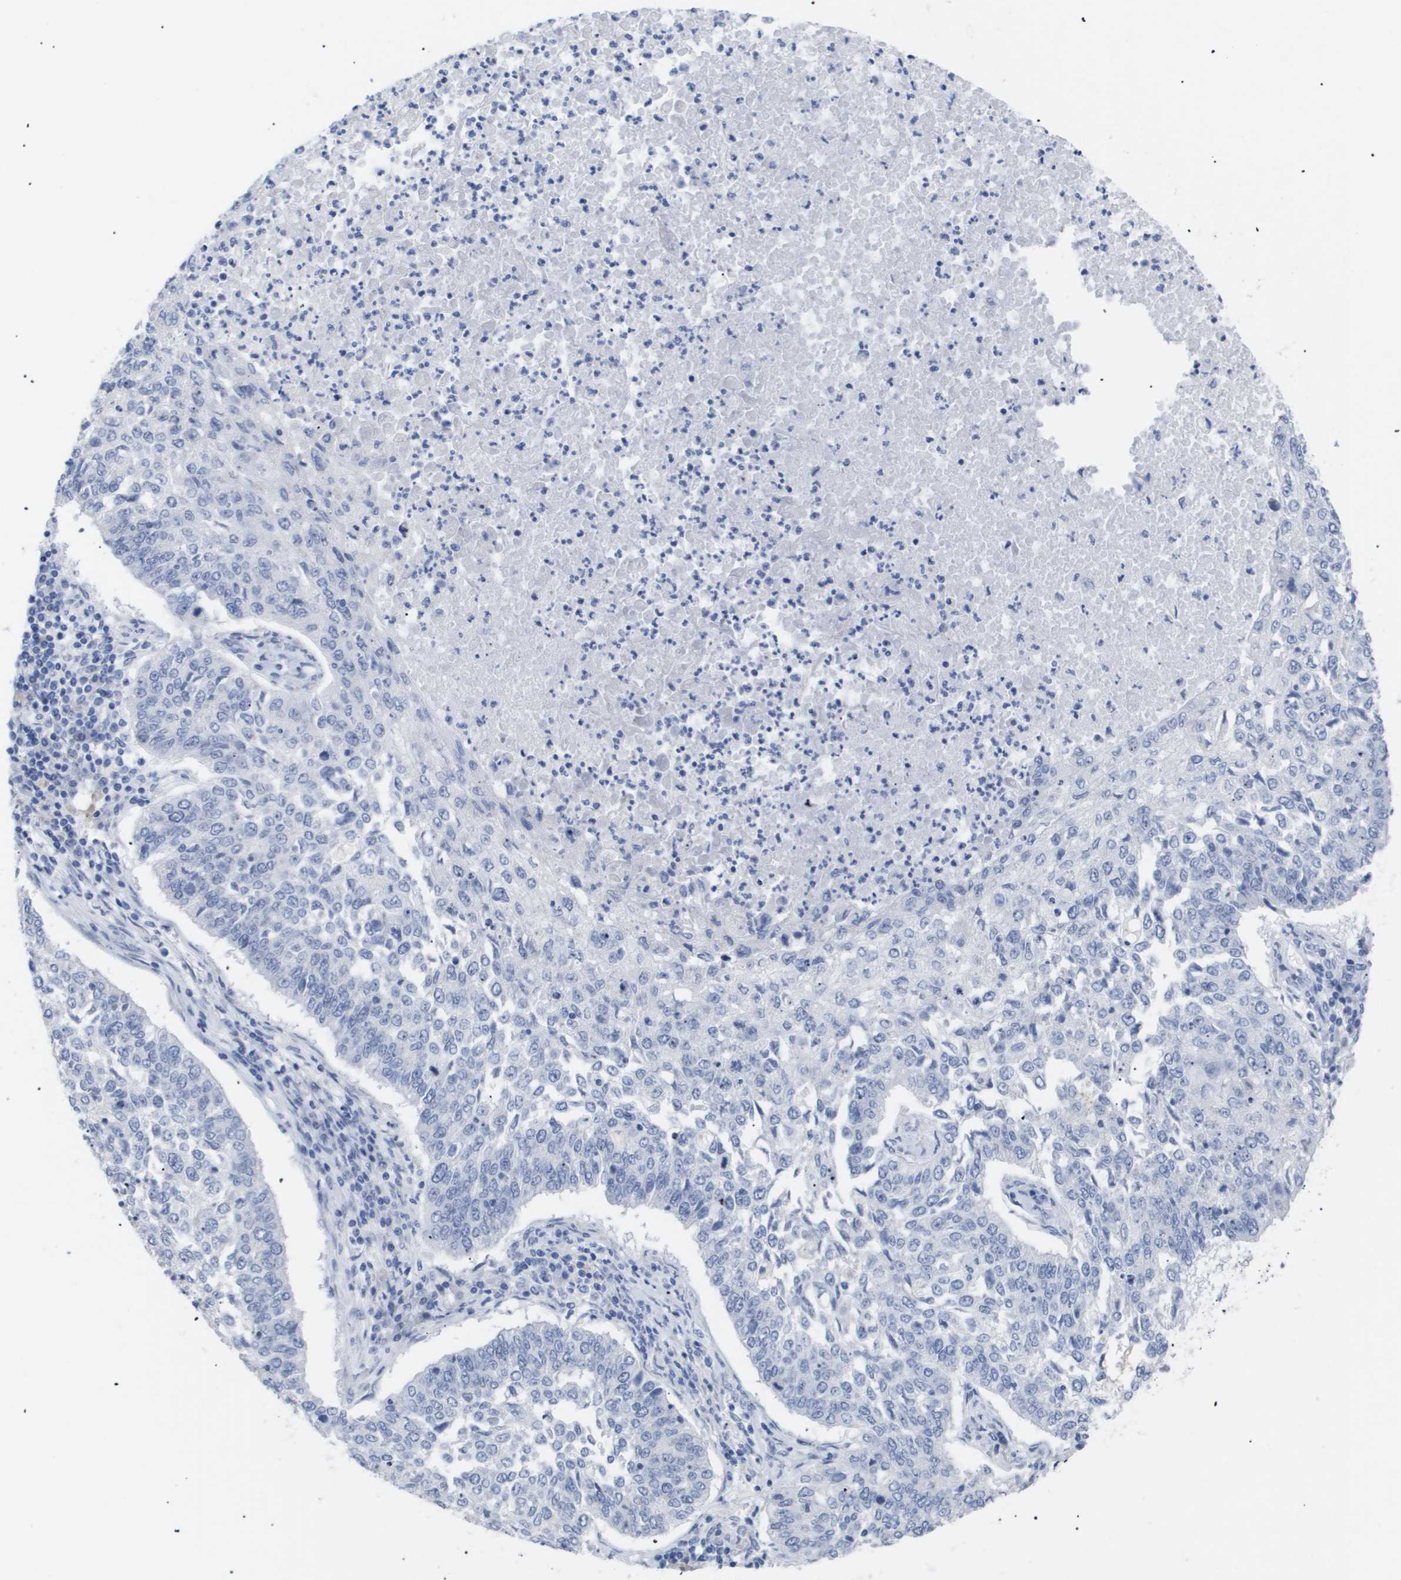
{"staining": {"intensity": "negative", "quantity": "none", "location": "none"}, "tissue": "lung cancer", "cell_type": "Tumor cells", "image_type": "cancer", "snomed": [{"axis": "morphology", "description": "Normal tissue, NOS"}, {"axis": "morphology", "description": "Squamous cell carcinoma, NOS"}, {"axis": "topography", "description": "Cartilage tissue"}, {"axis": "topography", "description": "Bronchus"}, {"axis": "topography", "description": "Lung"}], "caption": "A micrograph of lung cancer (squamous cell carcinoma) stained for a protein demonstrates no brown staining in tumor cells.", "gene": "CAV3", "patient": {"sex": "female", "age": 49}}